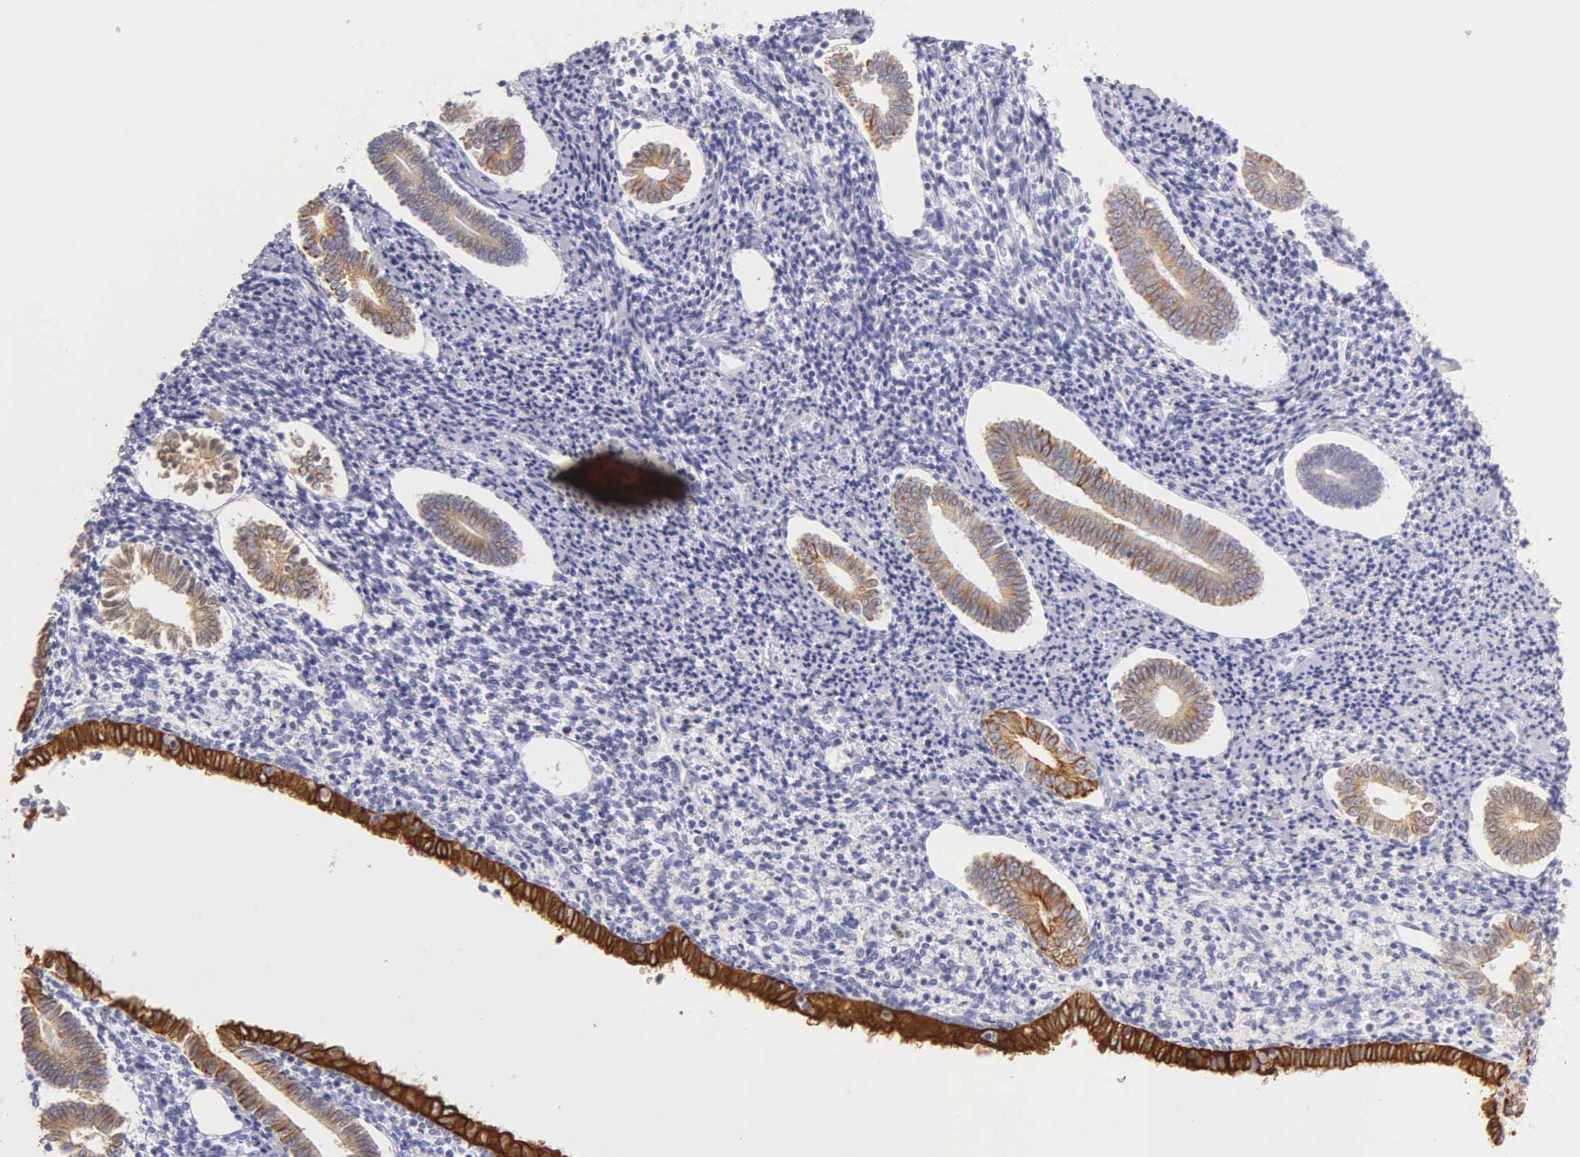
{"staining": {"intensity": "negative", "quantity": "none", "location": "none"}, "tissue": "endometrium", "cell_type": "Cells in endometrial stroma", "image_type": "normal", "snomed": [{"axis": "morphology", "description": "Normal tissue, NOS"}, {"axis": "topography", "description": "Endometrium"}], "caption": "Immunohistochemistry (IHC) photomicrograph of normal human endometrium stained for a protein (brown), which reveals no staining in cells in endometrial stroma.", "gene": "KRT14", "patient": {"sex": "female", "age": 52}}